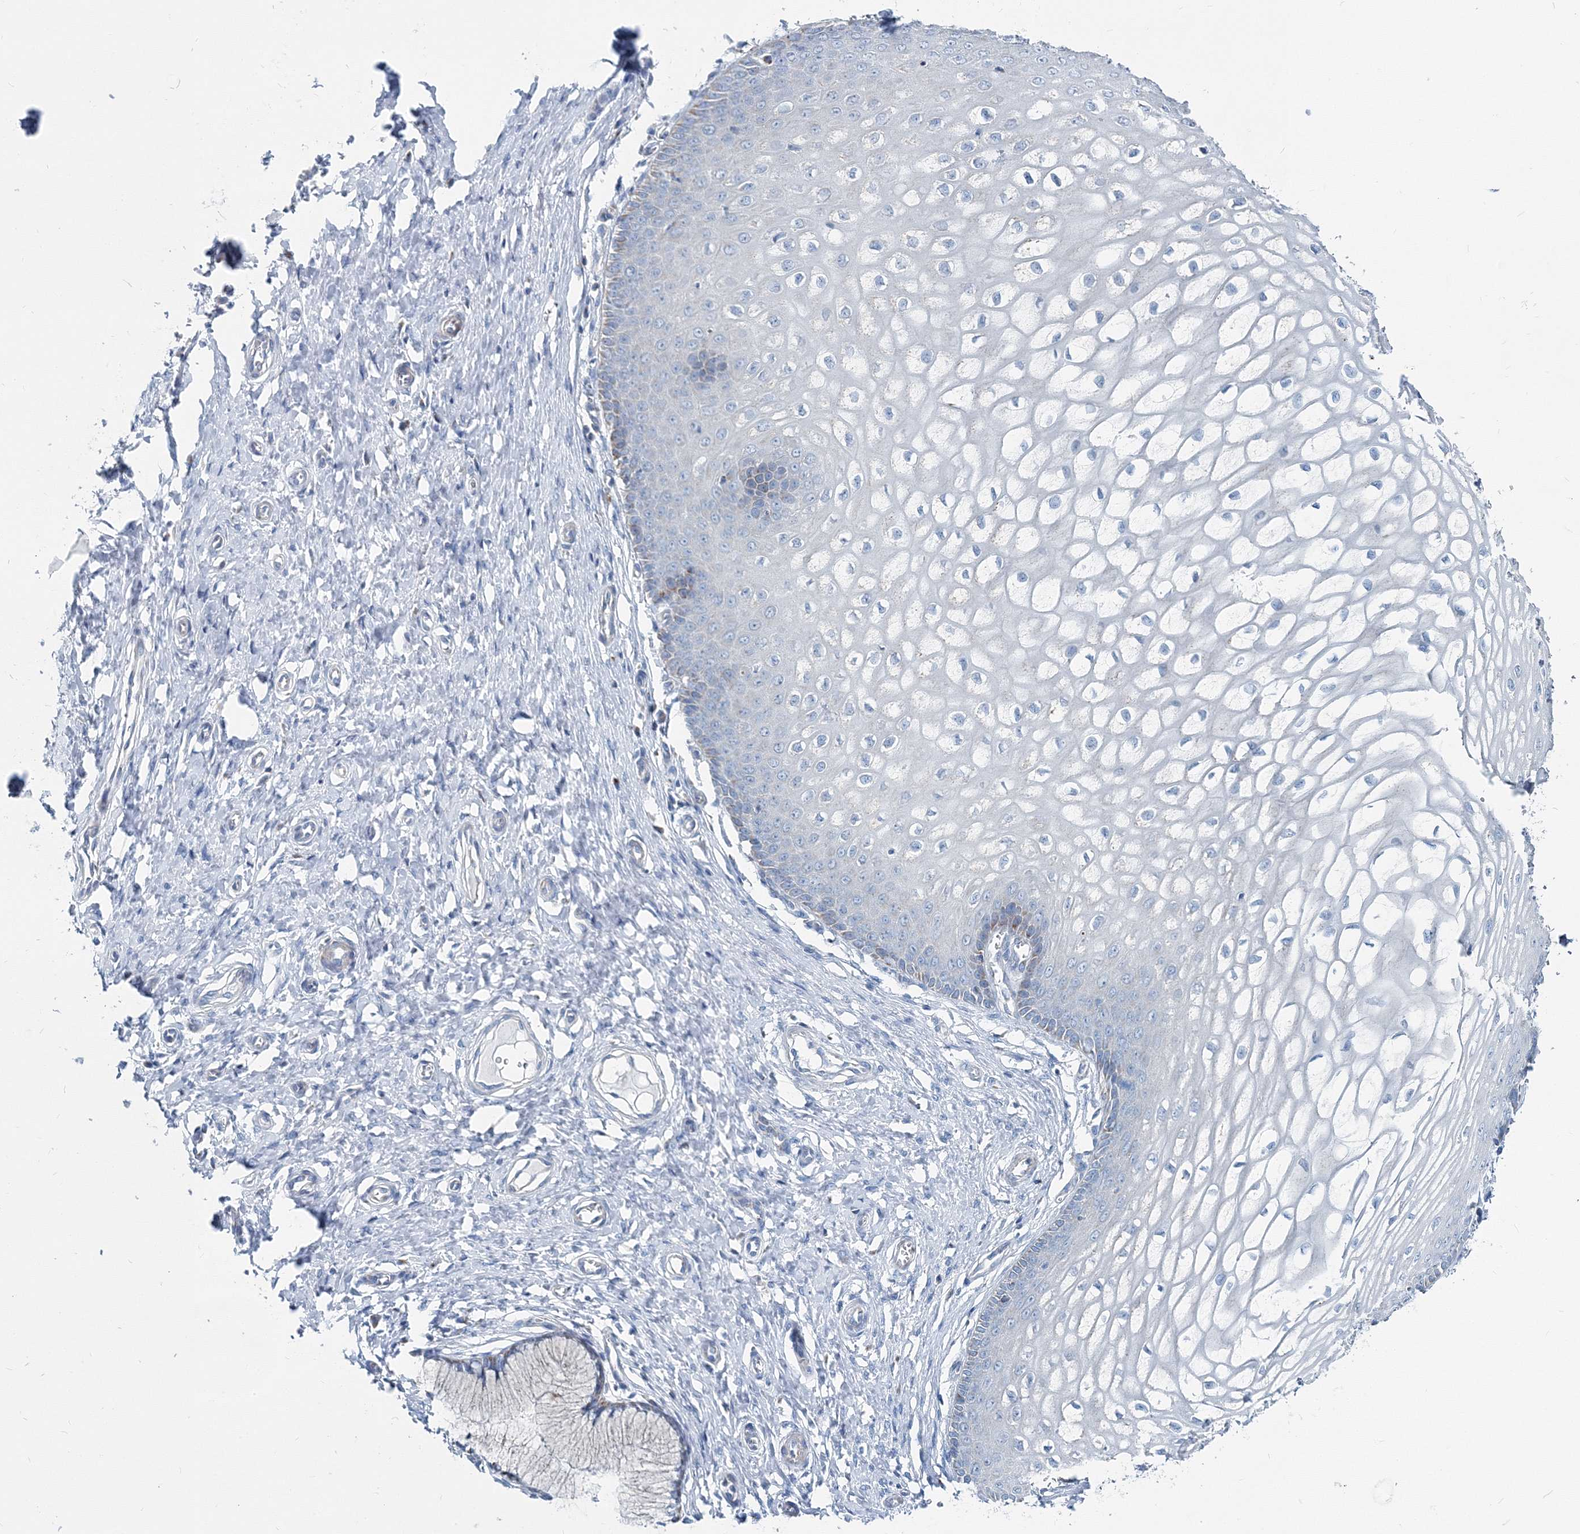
{"staining": {"intensity": "moderate", "quantity": "<25%", "location": "cytoplasmic/membranous"}, "tissue": "cervix", "cell_type": "Glandular cells", "image_type": "normal", "snomed": [{"axis": "morphology", "description": "Normal tissue, NOS"}, {"axis": "topography", "description": "Cervix"}], "caption": "Approximately <25% of glandular cells in benign cervix exhibit moderate cytoplasmic/membranous protein staining as visualized by brown immunohistochemical staining.", "gene": "GABARAPL2", "patient": {"sex": "female", "age": 55}}